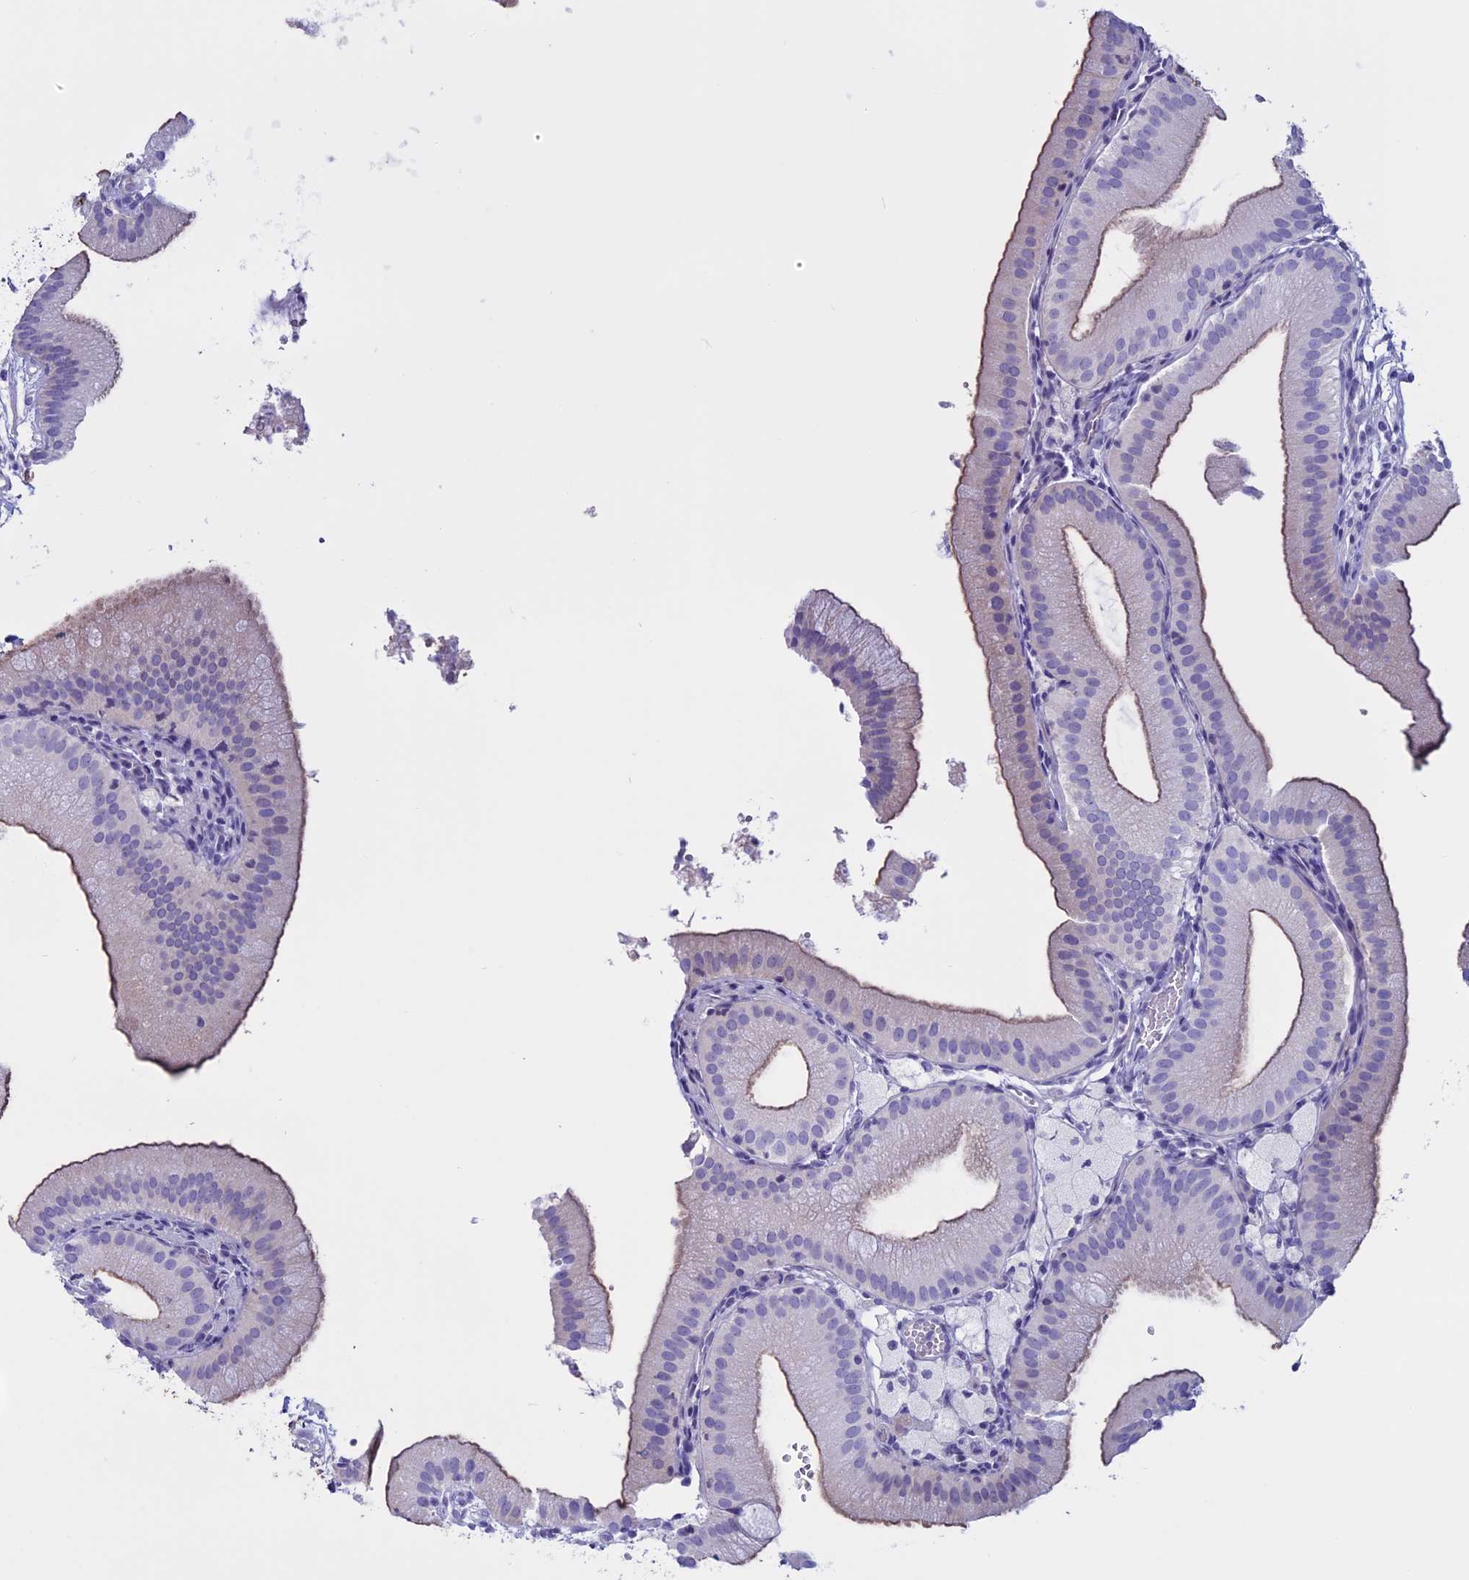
{"staining": {"intensity": "moderate", "quantity": "<25%", "location": "cytoplasmic/membranous"}, "tissue": "gallbladder", "cell_type": "Glandular cells", "image_type": "normal", "snomed": [{"axis": "morphology", "description": "Normal tissue, NOS"}, {"axis": "topography", "description": "Gallbladder"}], "caption": "The immunohistochemical stain shows moderate cytoplasmic/membranous expression in glandular cells of normal gallbladder.", "gene": "CLEC2L", "patient": {"sex": "male", "age": 55}}